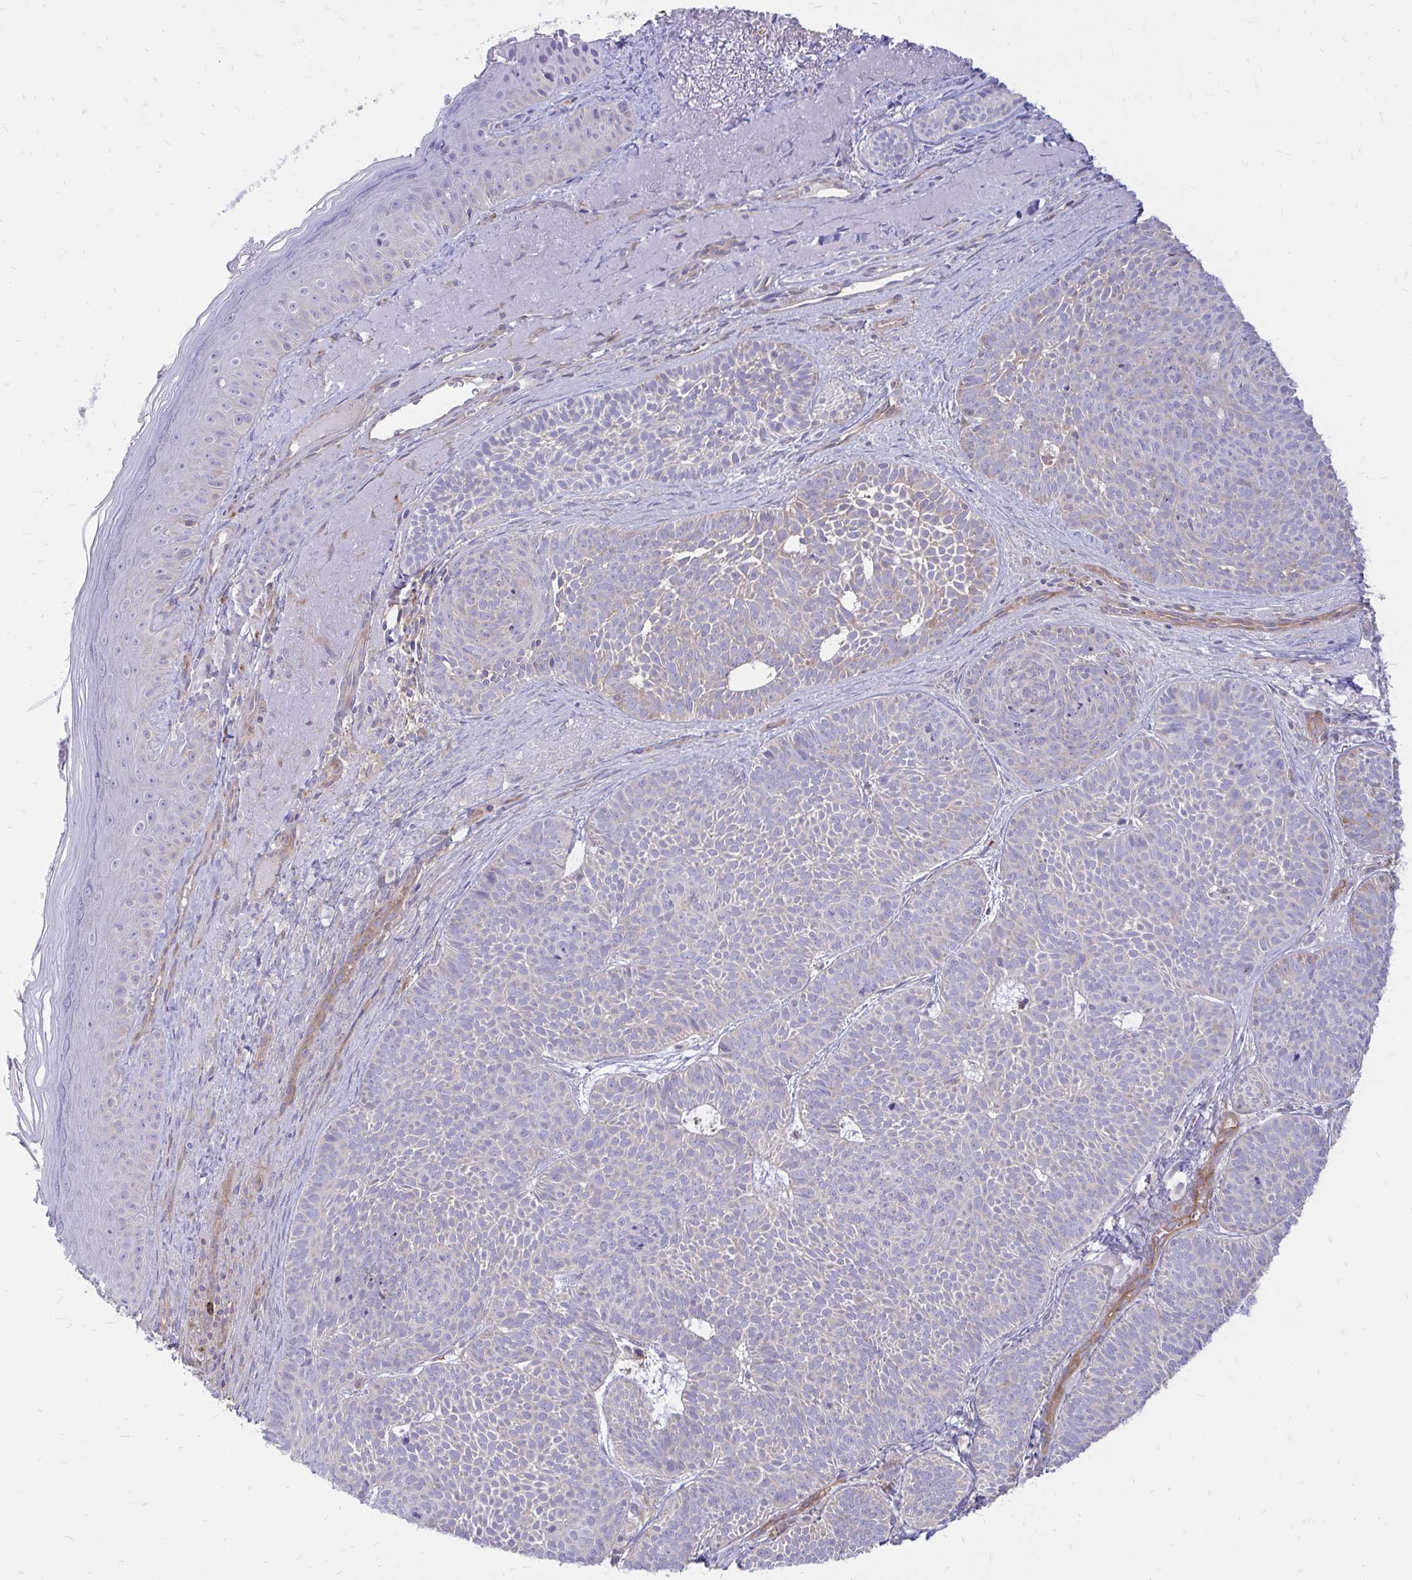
{"staining": {"intensity": "weak", "quantity": "<25%", "location": "cytoplasmic/membranous"}, "tissue": "skin cancer", "cell_type": "Tumor cells", "image_type": "cancer", "snomed": [{"axis": "morphology", "description": "Basal cell carcinoma"}, {"axis": "topography", "description": "Skin"}], "caption": "Immunohistochemistry of skin cancer displays no positivity in tumor cells.", "gene": "ASAP1", "patient": {"sex": "male", "age": 81}}